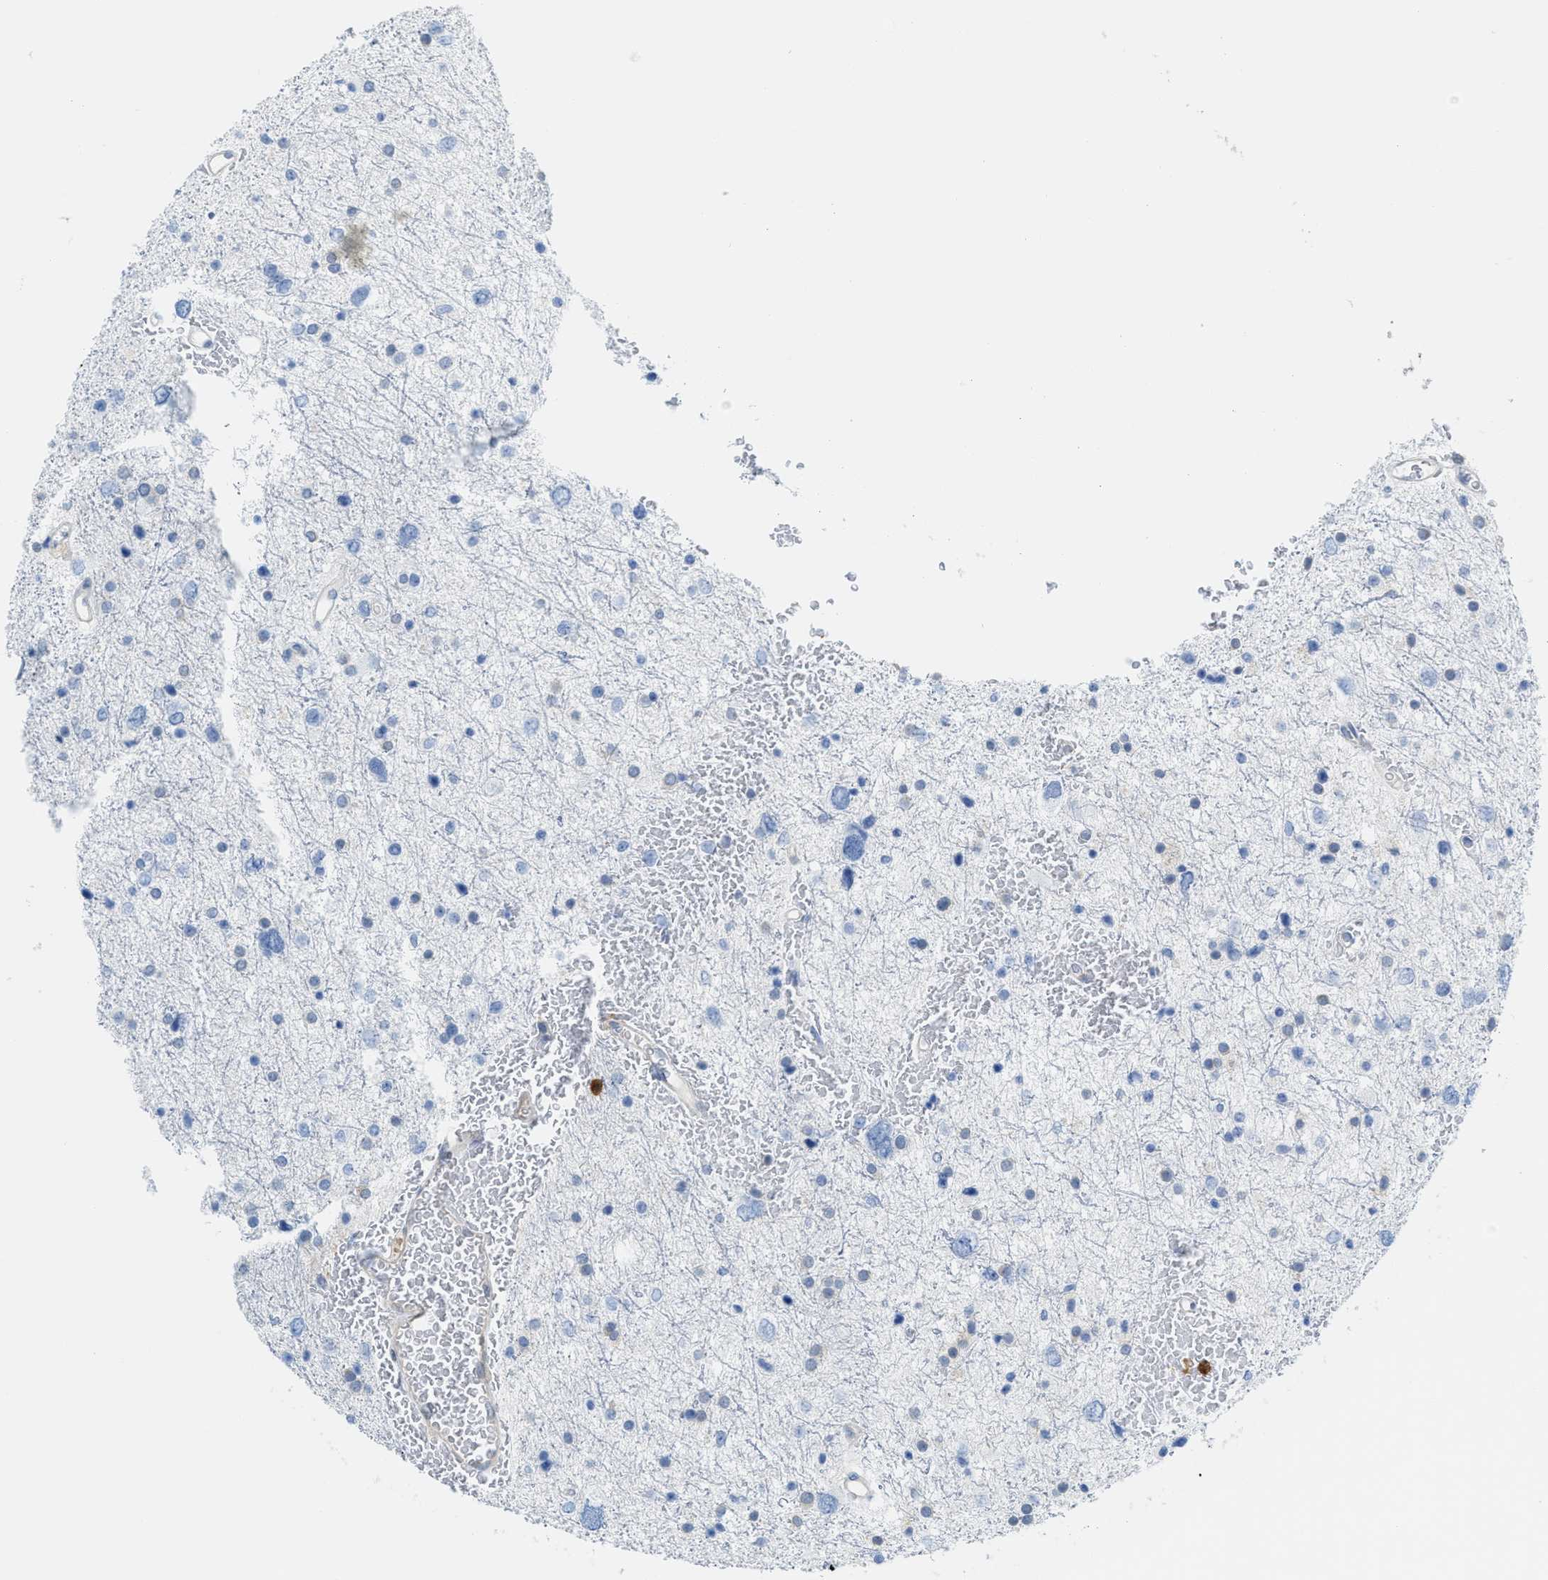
{"staining": {"intensity": "negative", "quantity": "none", "location": "none"}, "tissue": "glioma", "cell_type": "Tumor cells", "image_type": "cancer", "snomed": [{"axis": "morphology", "description": "Glioma, malignant, Low grade"}, {"axis": "topography", "description": "Brain"}], "caption": "This is an immunohistochemistry photomicrograph of human glioma. There is no staining in tumor cells.", "gene": "SERPINB1", "patient": {"sex": "female", "age": 37}}